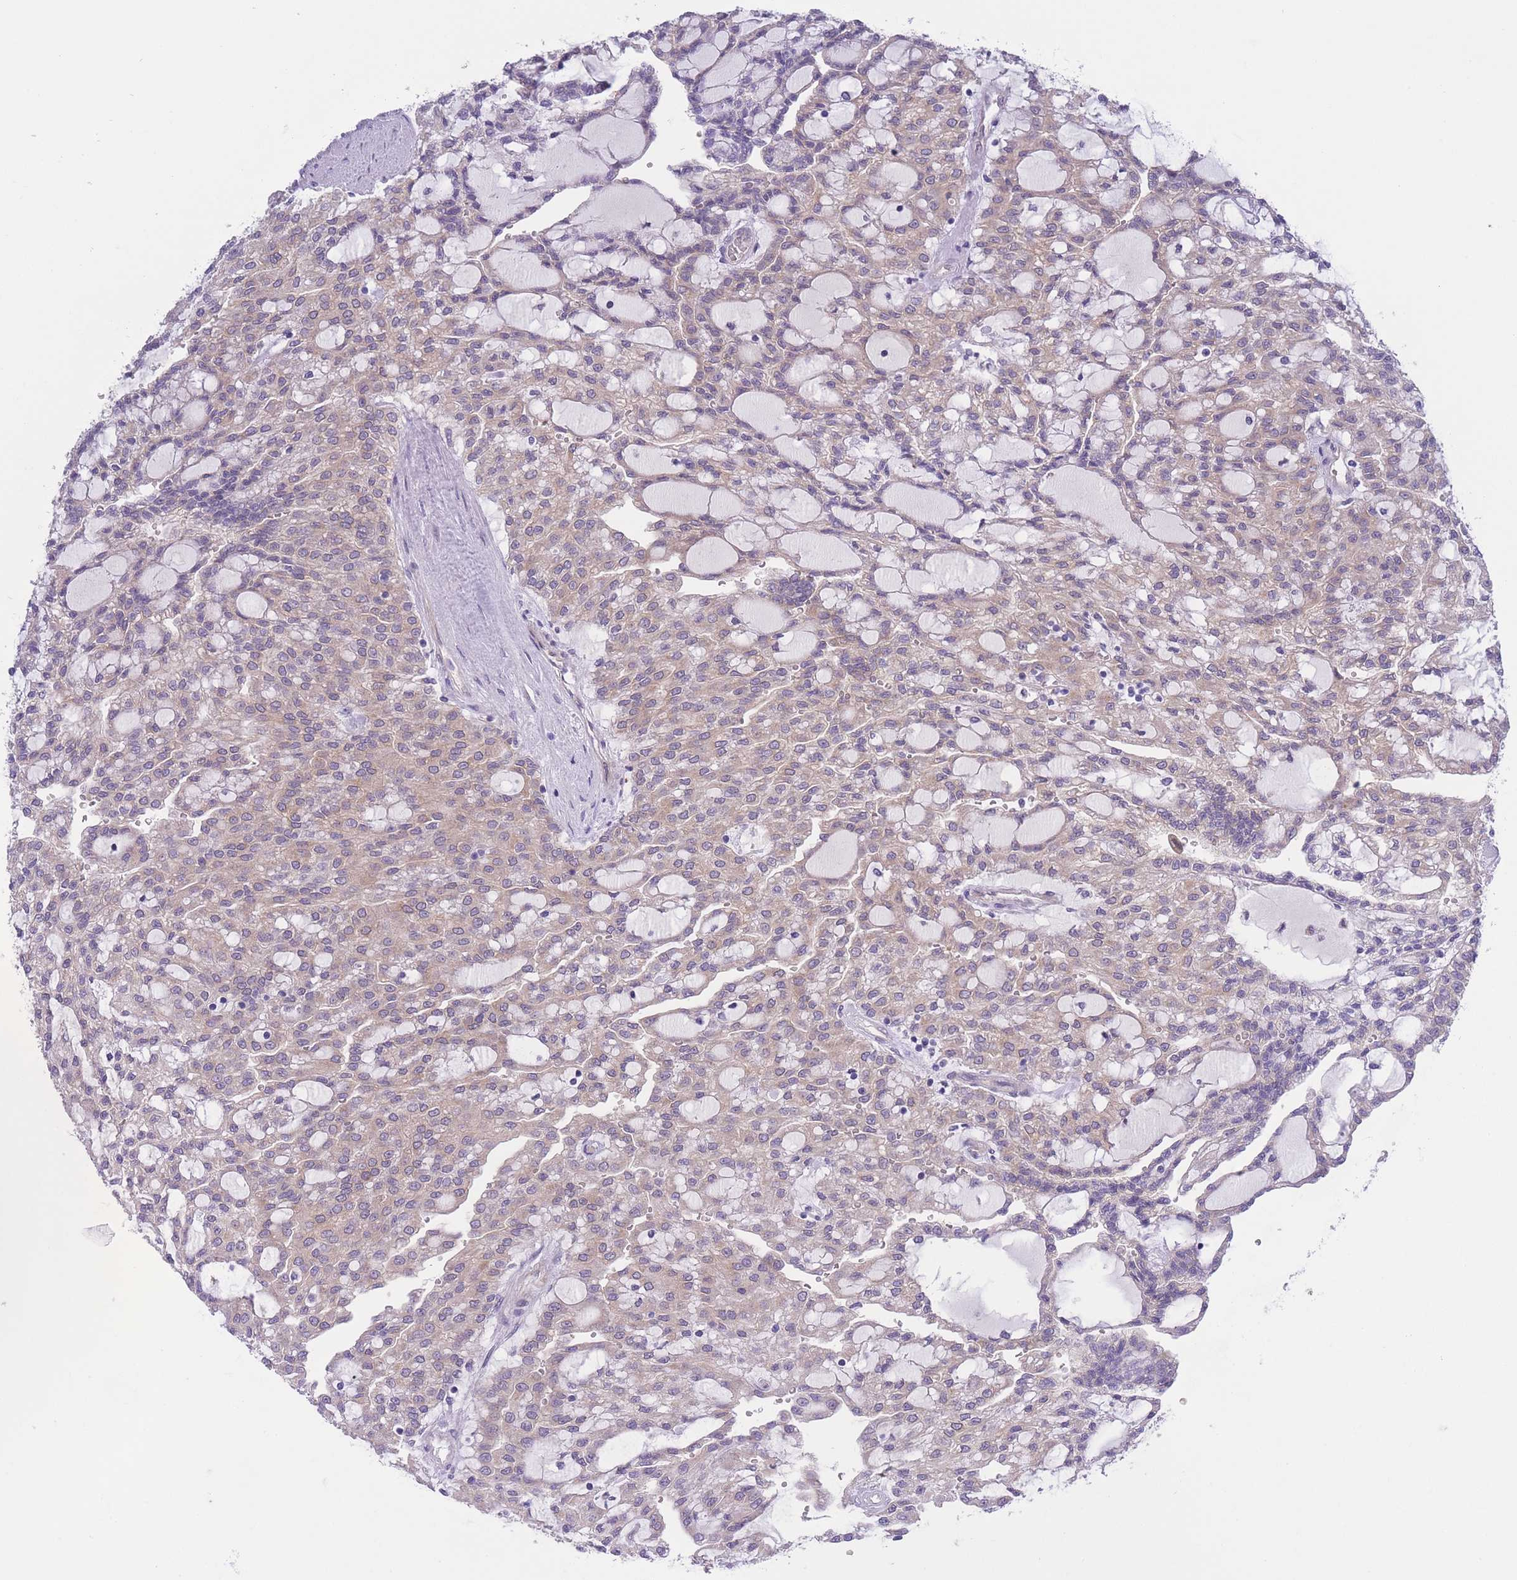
{"staining": {"intensity": "weak", "quantity": ">75%", "location": "cytoplasmic/membranous"}, "tissue": "renal cancer", "cell_type": "Tumor cells", "image_type": "cancer", "snomed": [{"axis": "morphology", "description": "Adenocarcinoma, NOS"}, {"axis": "topography", "description": "Kidney"}], "caption": "Renal adenocarcinoma stained for a protein (brown) exhibits weak cytoplasmic/membranous positive positivity in about >75% of tumor cells.", "gene": "WWOX", "patient": {"sex": "male", "age": 63}}